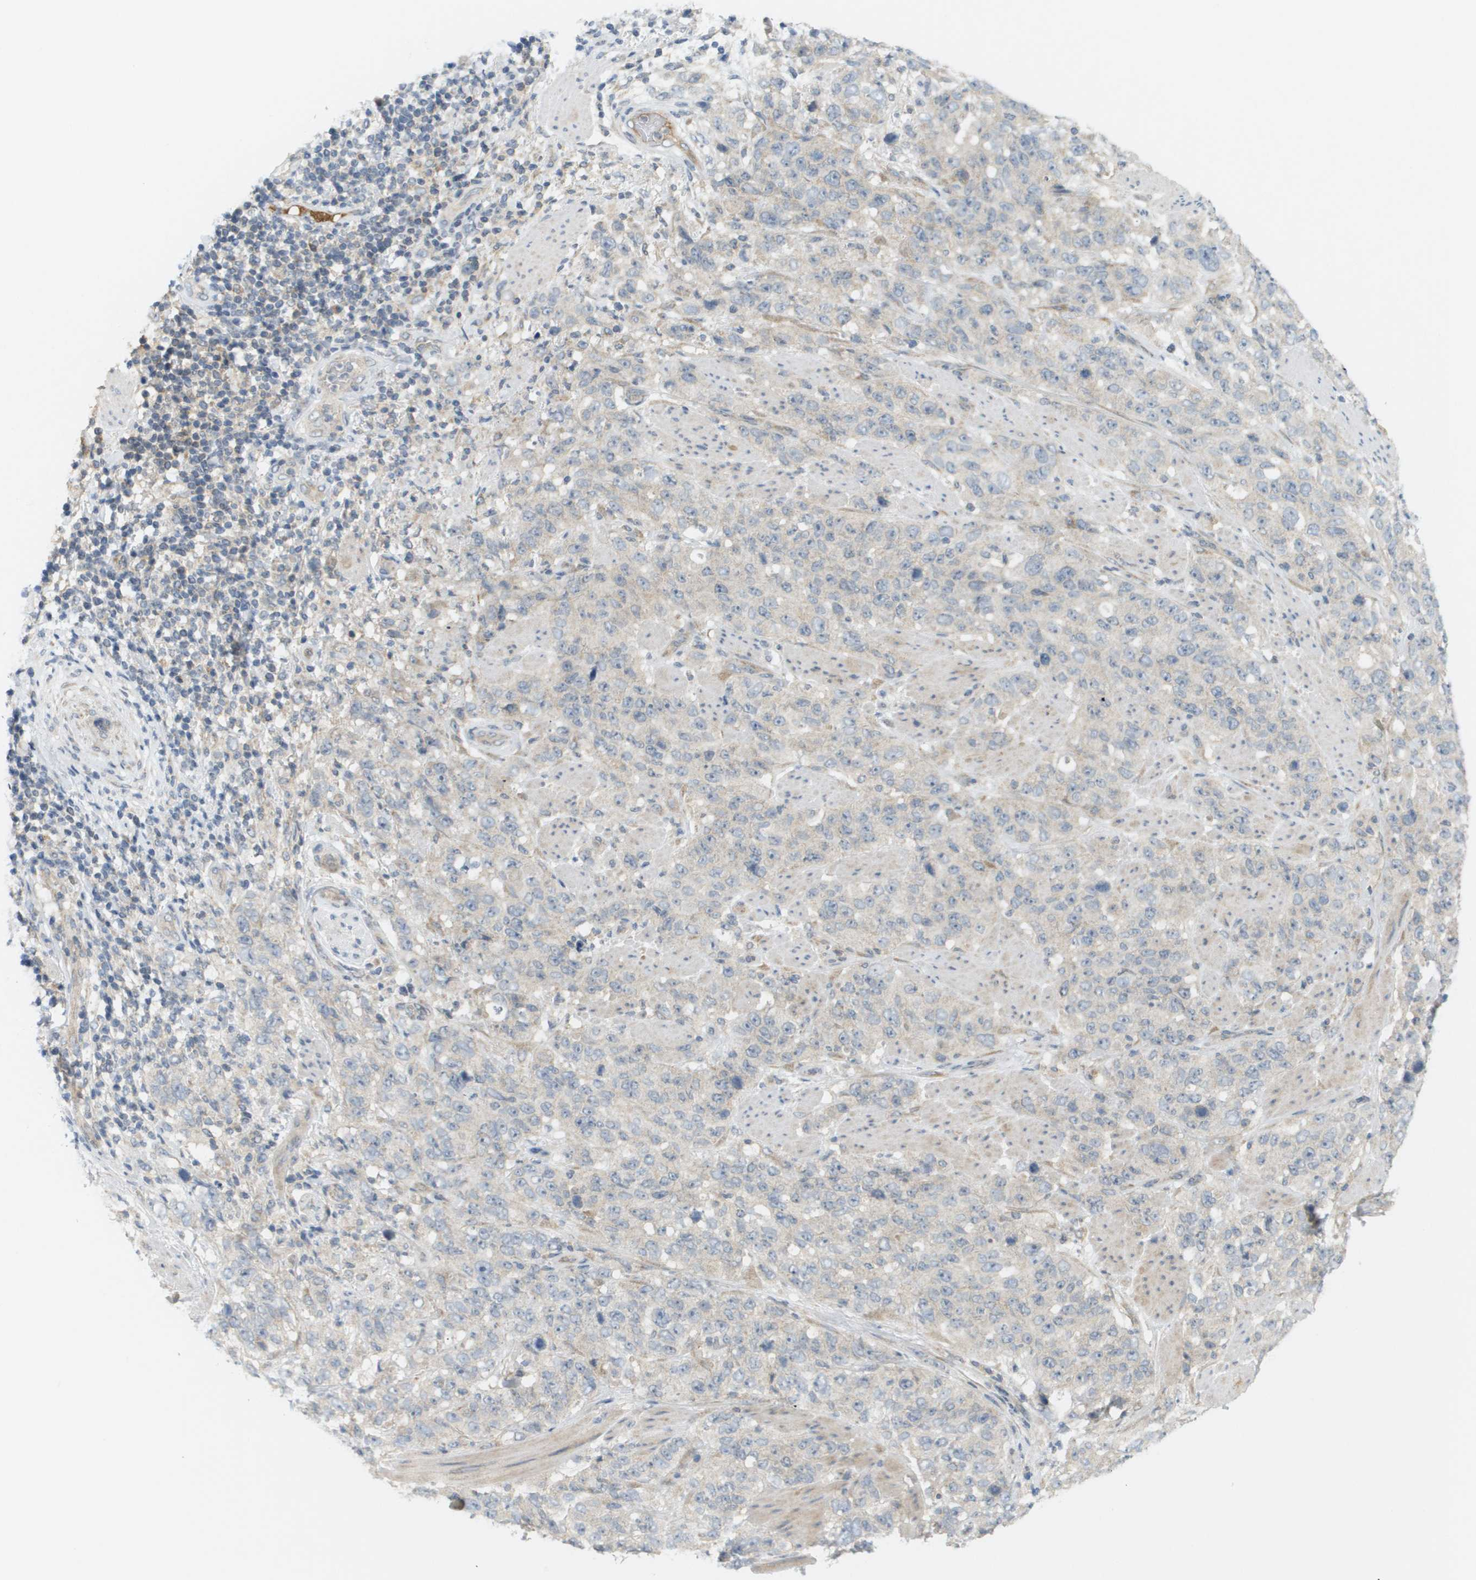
{"staining": {"intensity": "negative", "quantity": "none", "location": "none"}, "tissue": "stomach cancer", "cell_type": "Tumor cells", "image_type": "cancer", "snomed": [{"axis": "morphology", "description": "Adenocarcinoma, NOS"}, {"axis": "topography", "description": "Stomach"}], "caption": "High power microscopy image of an immunohistochemistry micrograph of stomach adenocarcinoma, revealing no significant positivity in tumor cells.", "gene": "PROC", "patient": {"sex": "male", "age": 48}}